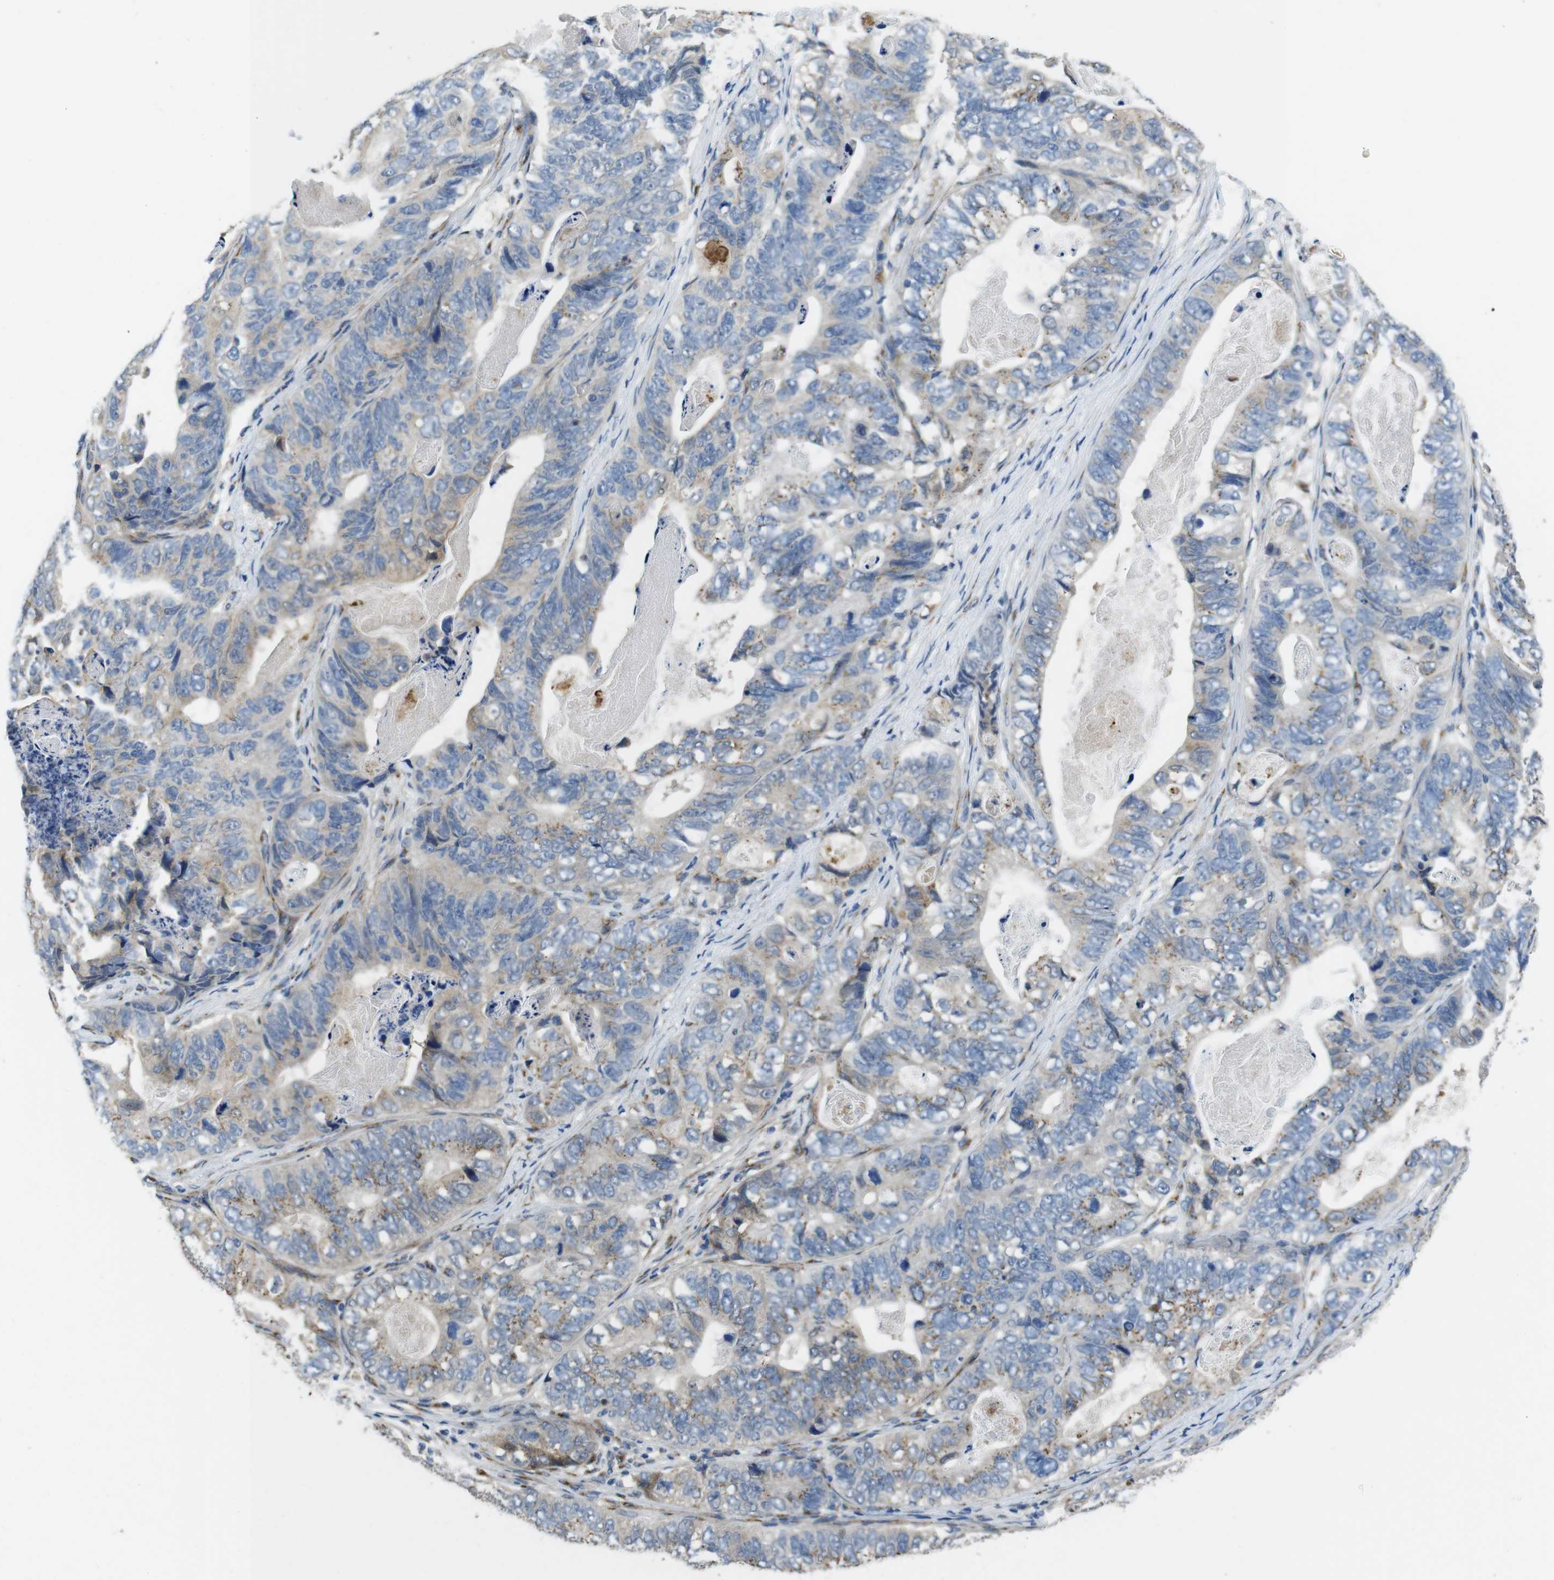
{"staining": {"intensity": "weak", "quantity": "25%-75%", "location": "cytoplasmic/membranous"}, "tissue": "stomach cancer", "cell_type": "Tumor cells", "image_type": "cancer", "snomed": [{"axis": "morphology", "description": "Adenocarcinoma, NOS"}, {"axis": "topography", "description": "Stomach"}], "caption": "Stomach cancer tissue shows weak cytoplasmic/membranous staining in about 25%-75% of tumor cells Ihc stains the protein of interest in brown and the nuclei are stained blue.", "gene": "RAB6A", "patient": {"sex": "female", "age": 89}}